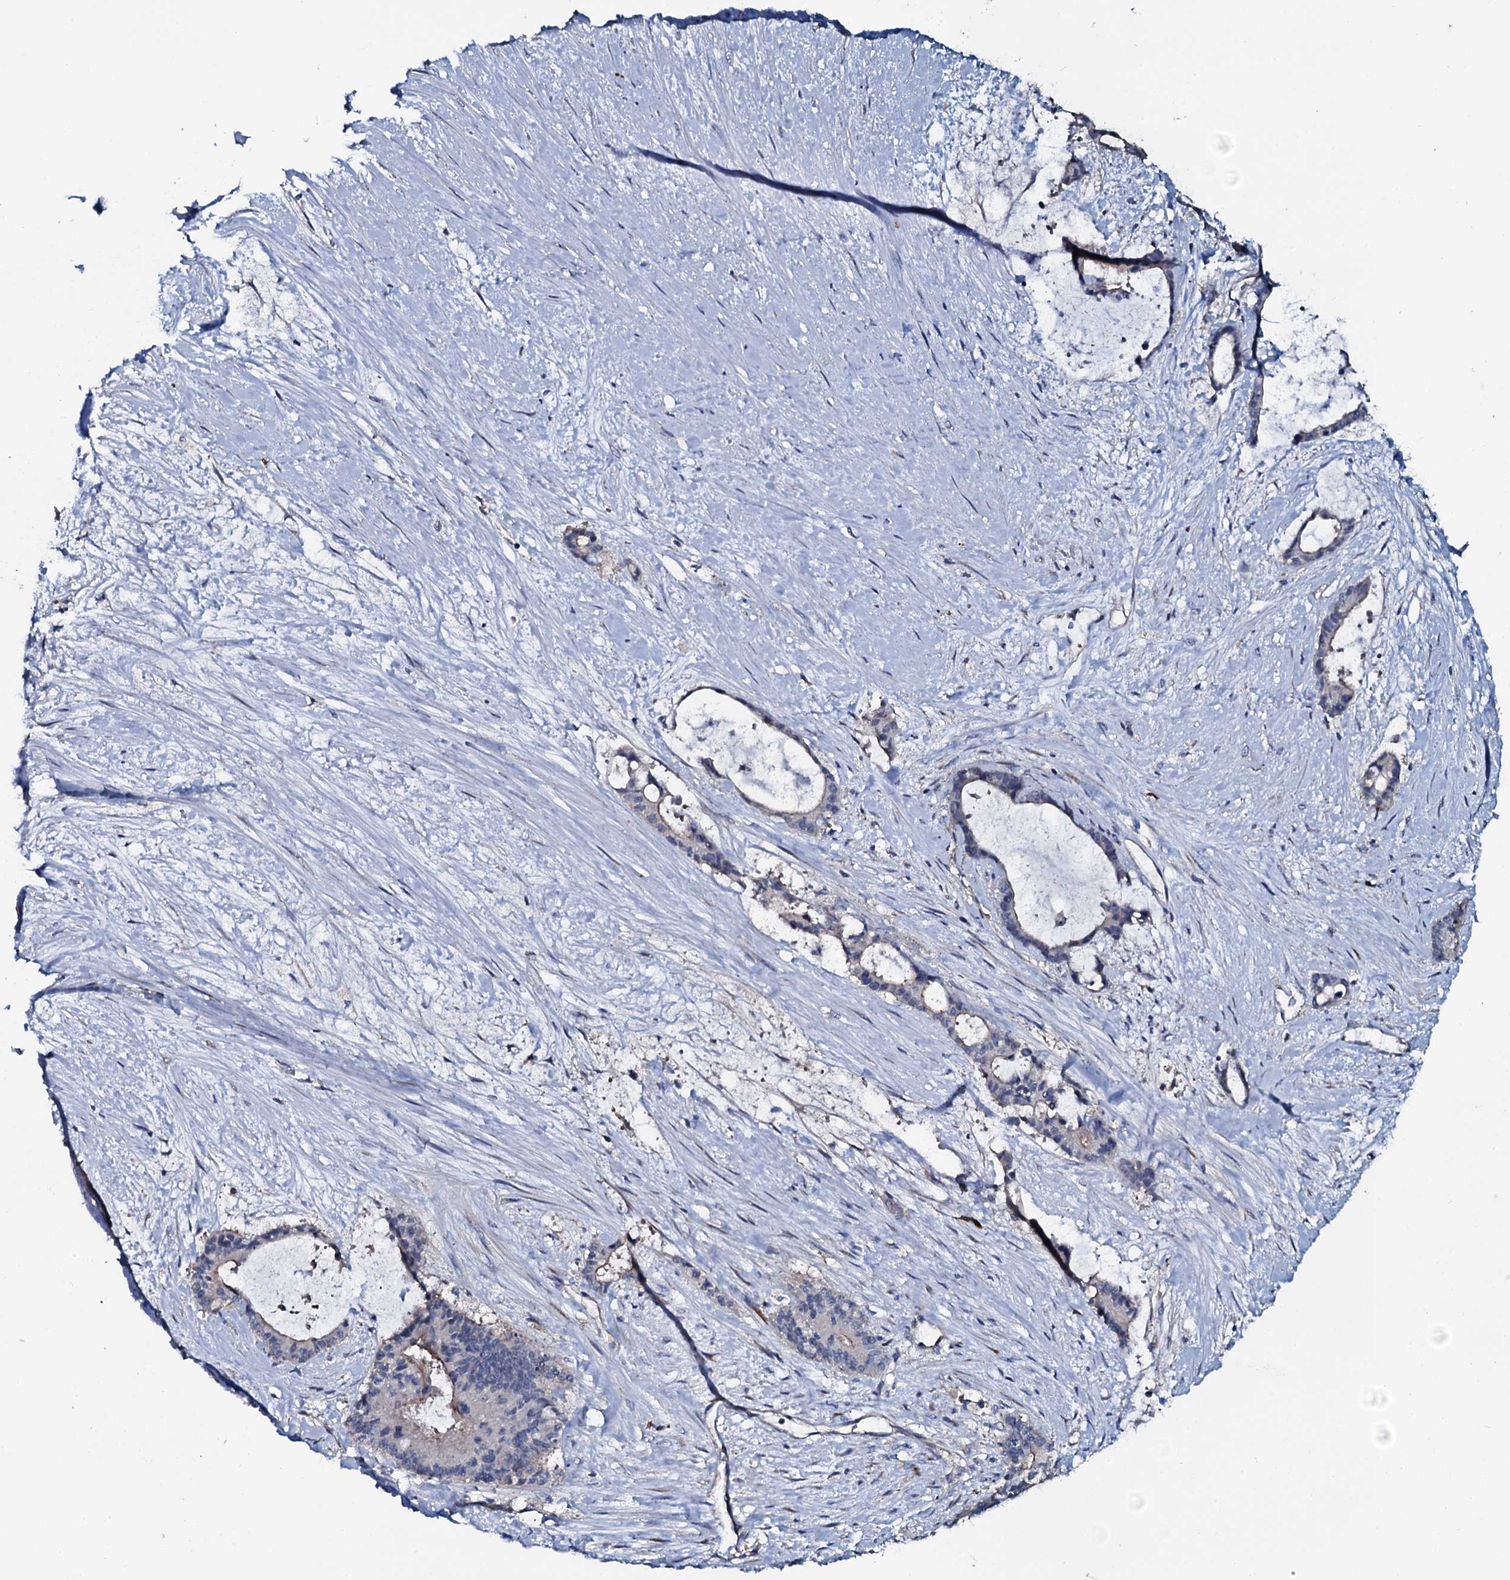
{"staining": {"intensity": "negative", "quantity": "none", "location": "none"}, "tissue": "liver cancer", "cell_type": "Tumor cells", "image_type": "cancer", "snomed": [{"axis": "morphology", "description": "Normal tissue, NOS"}, {"axis": "morphology", "description": "Cholangiocarcinoma"}, {"axis": "topography", "description": "Liver"}, {"axis": "topography", "description": "Peripheral nerve tissue"}], "caption": "This is an immunohistochemistry (IHC) histopathology image of liver cancer (cholangiocarcinoma). There is no positivity in tumor cells.", "gene": "IL12B", "patient": {"sex": "female", "age": 73}}